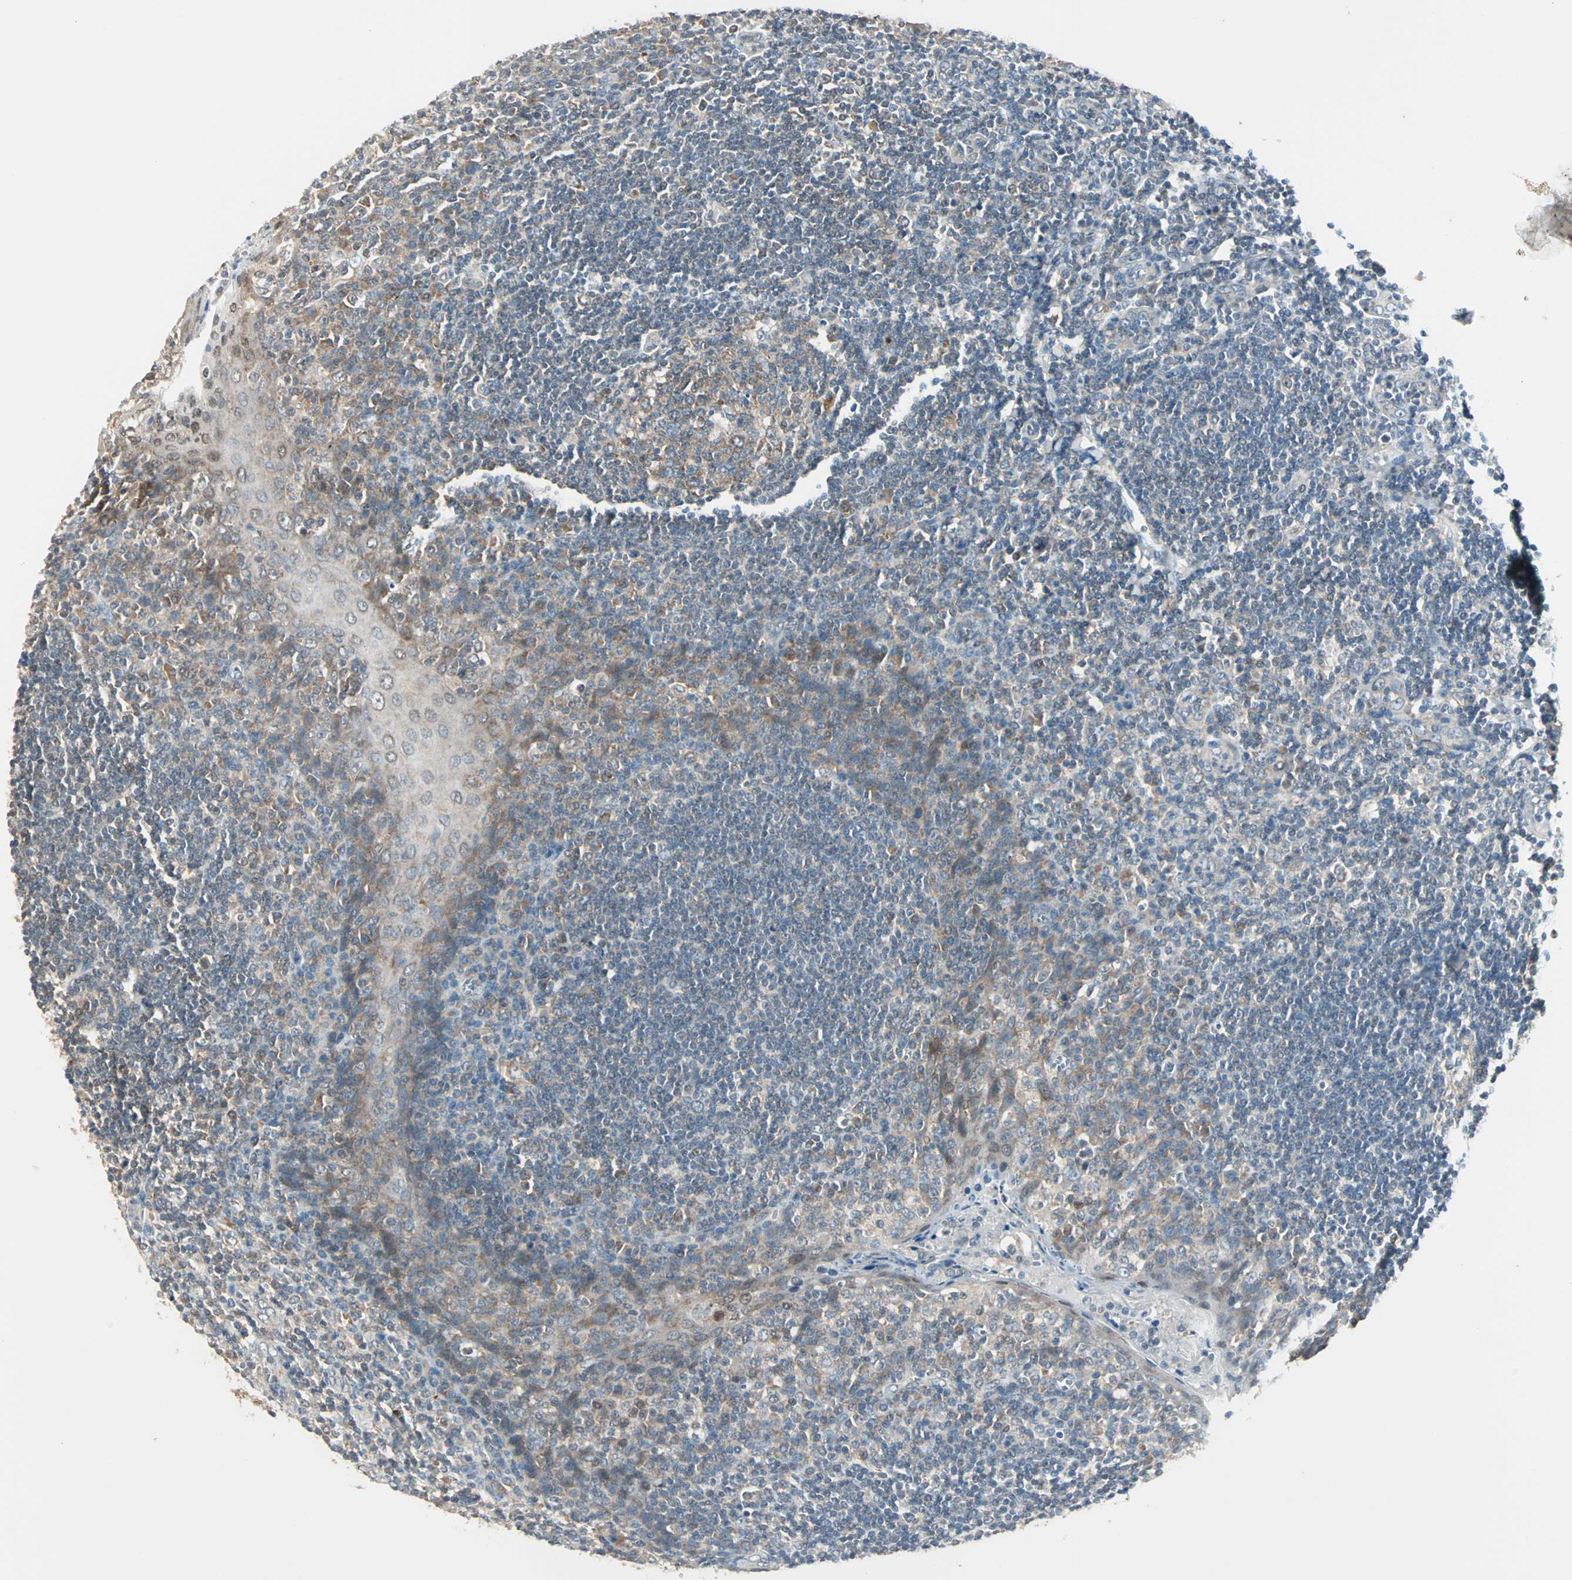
{"staining": {"intensity": "moderate", "quantity": ">75%", "location": "cytoplasmic/membranous"}, "tissue": "tonsil", "cell_type": "Germinal center cells", "image_type": "normal", "snomed": [{"axis": "morphology", "description": "Normal tissue, NOS"}, {"axis": "topography", "description": "Tonsil"}], "caption": "High-magnification brightfield microscopy of unremarkable tonsil stained with DAB (brown) and counterstained with hematoxylin (blue). germinal center cells exhibit moderate cytoplasmic/membranous staining is identified in about>75% of cells. The staining was performed using DAB (3,3'-diaminobenzidine), with brown indicating positive protein expression. Nuclei are stained blue with hematoxylin.", "gene": "MAP3K21", "patient": {"sex": "male", "age": 20}}